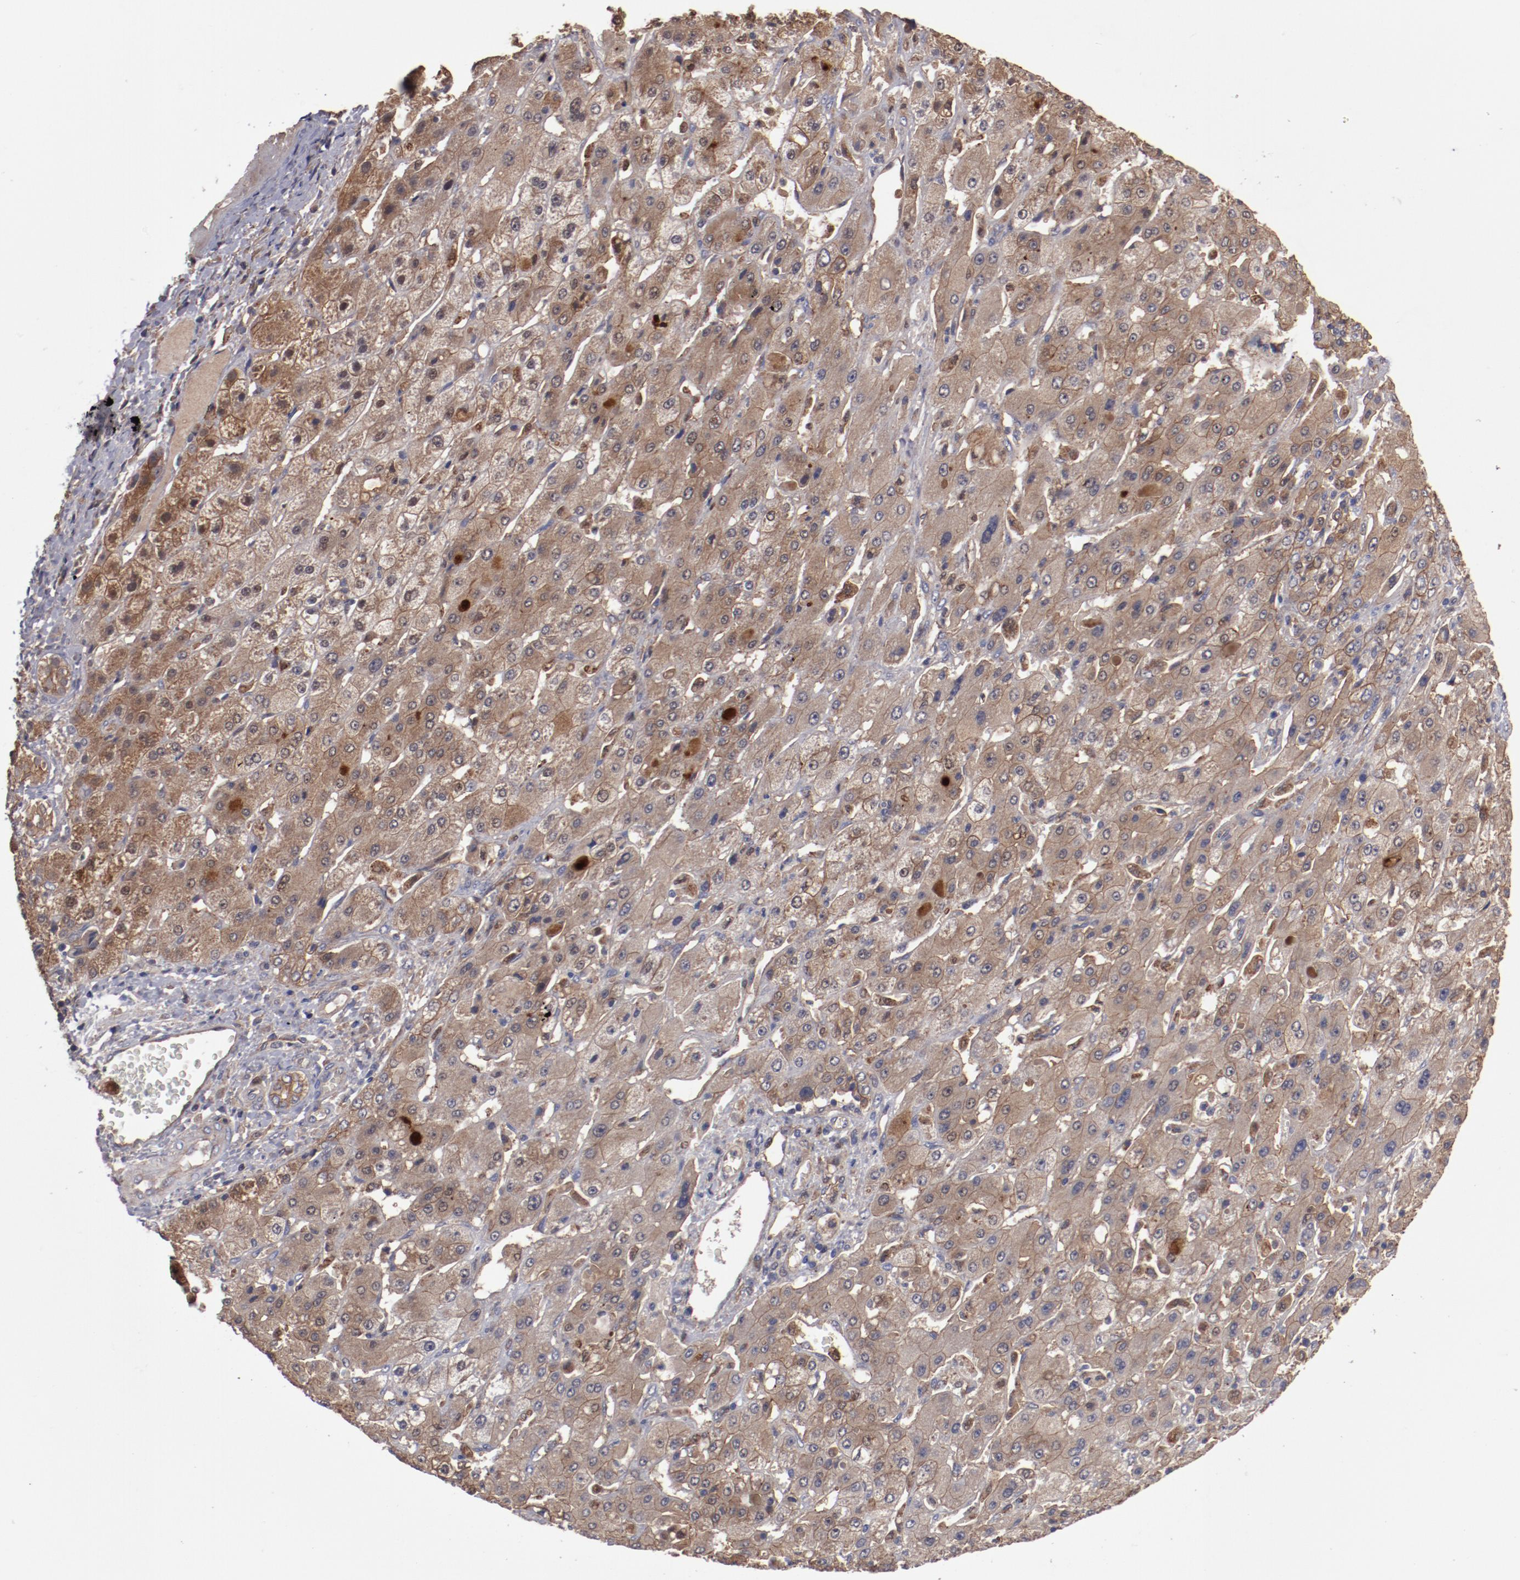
{"staining": {"intensity": "moderate", "quantity": "25%-75%", "location": "cytoplasmic/membranous"}, "tissue": "liver cancer", "cell_type": "Tumor cells", "image_type": "cancer", "snomed": [{"axis": "morphology", "description": "Cholangiocarcinoma"}, {"axis": "topography", "description": "Liver"}], "caption": "Cholangiocarcinoma (liver) tissue displays moderate cytoplasmic/membranous expression in about 25%-75% of tumor cells, visualized by immunohistochemistry.", "gene": "DNAAF2", "patient": {"sex": "female", "age": 52}}